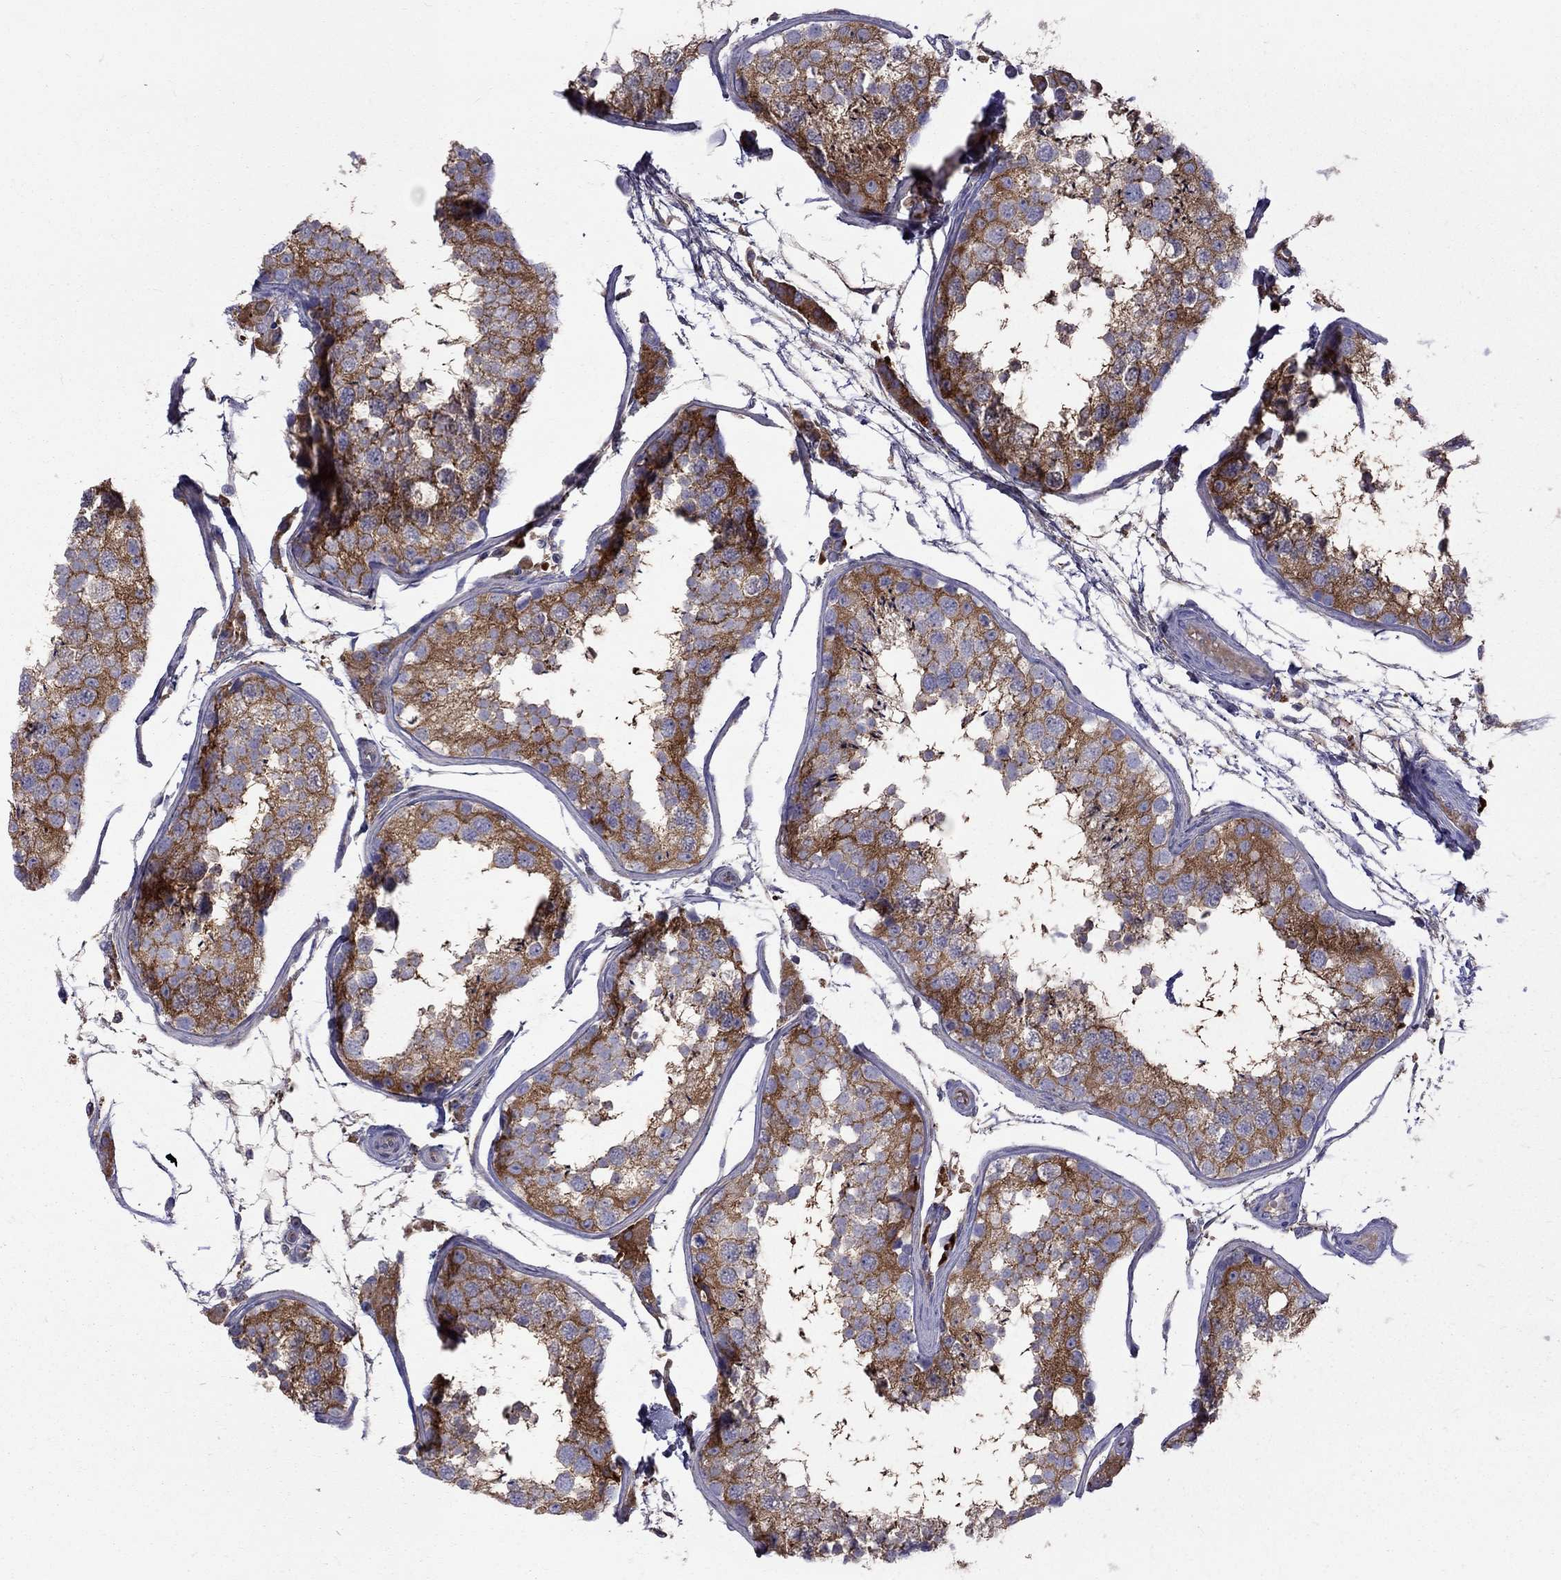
{"staining": {"intensity": "strong", "quantity": ">75%", "location": "cytoplasmic/membranous"}, "tissue": "testis", "cell_type": "Cells in seminiferous ducts", "image_type": "normal", "snomed": [{"axis": "morphology", "description": "Normal tissue, NOS"}, {"axis": "topography", "description": "Testis"}], "caption": "Cells in seminiferous ducts display strong cytoplasmic/membranous expression in about >75% of cells in benign testis.", "gene": "EIF4E3", "patient": {"sex": "male", "age": 29}}